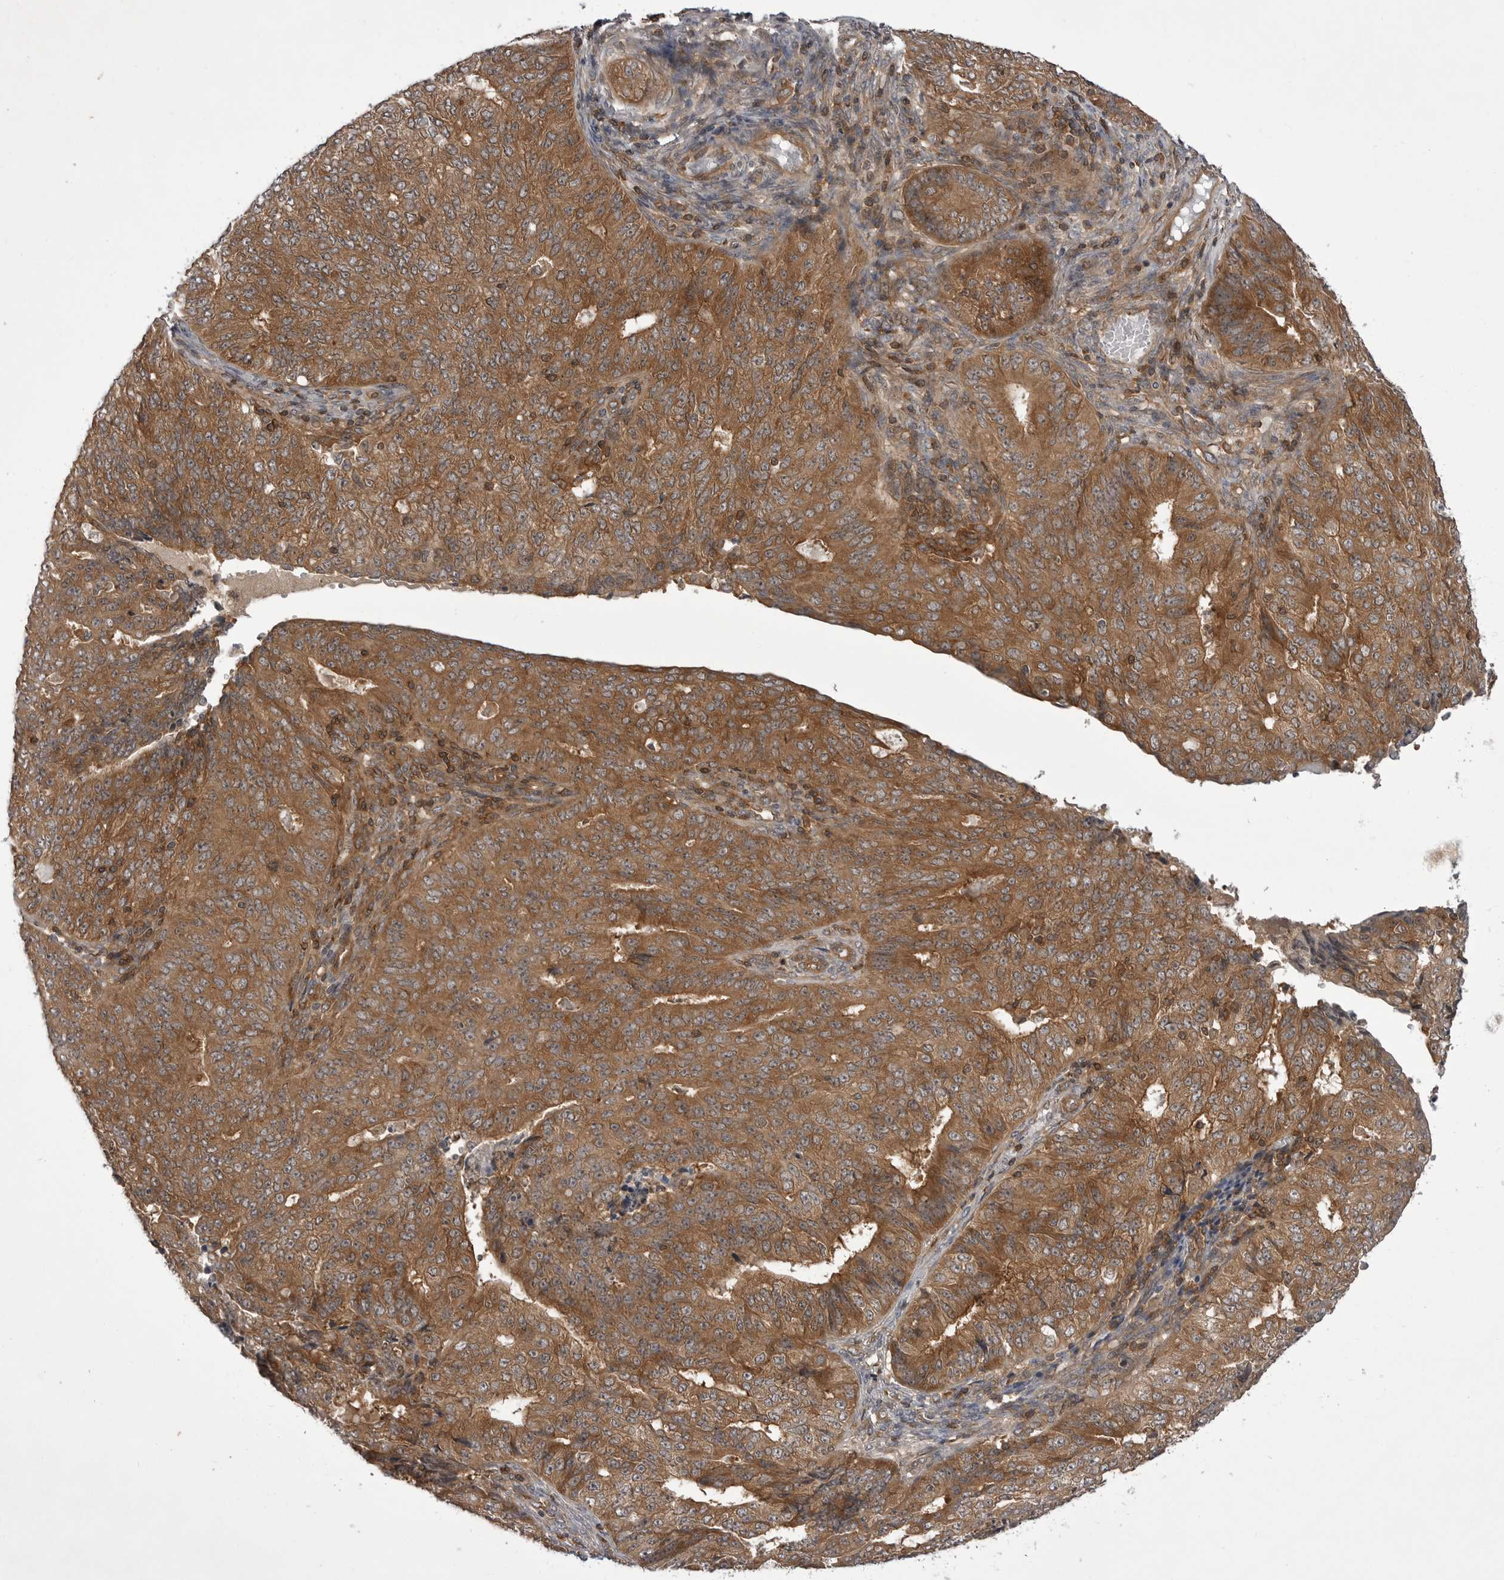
{"staining": {"intensity": "moderate", "quantity": ">75%", "location": "cytoplasmic/membranous"}, "tissue": "endometrial cancer", "cell_type": "Tumor cells", "image_type": "cancer", "snomed": [{"axis": "morphology", "description": "Adenocarcinoma, NOS"}, {"axis": "topography", "description": "Endometrium"}], "caption": "The histopathology image shows a brown stain indicating the presence of a protein in the cytoplasmic/membranous of tumor cells in adenocarcinoma (endometrial).", "gene": "STK24", "patient": {"sex": "female", "age": 32}}